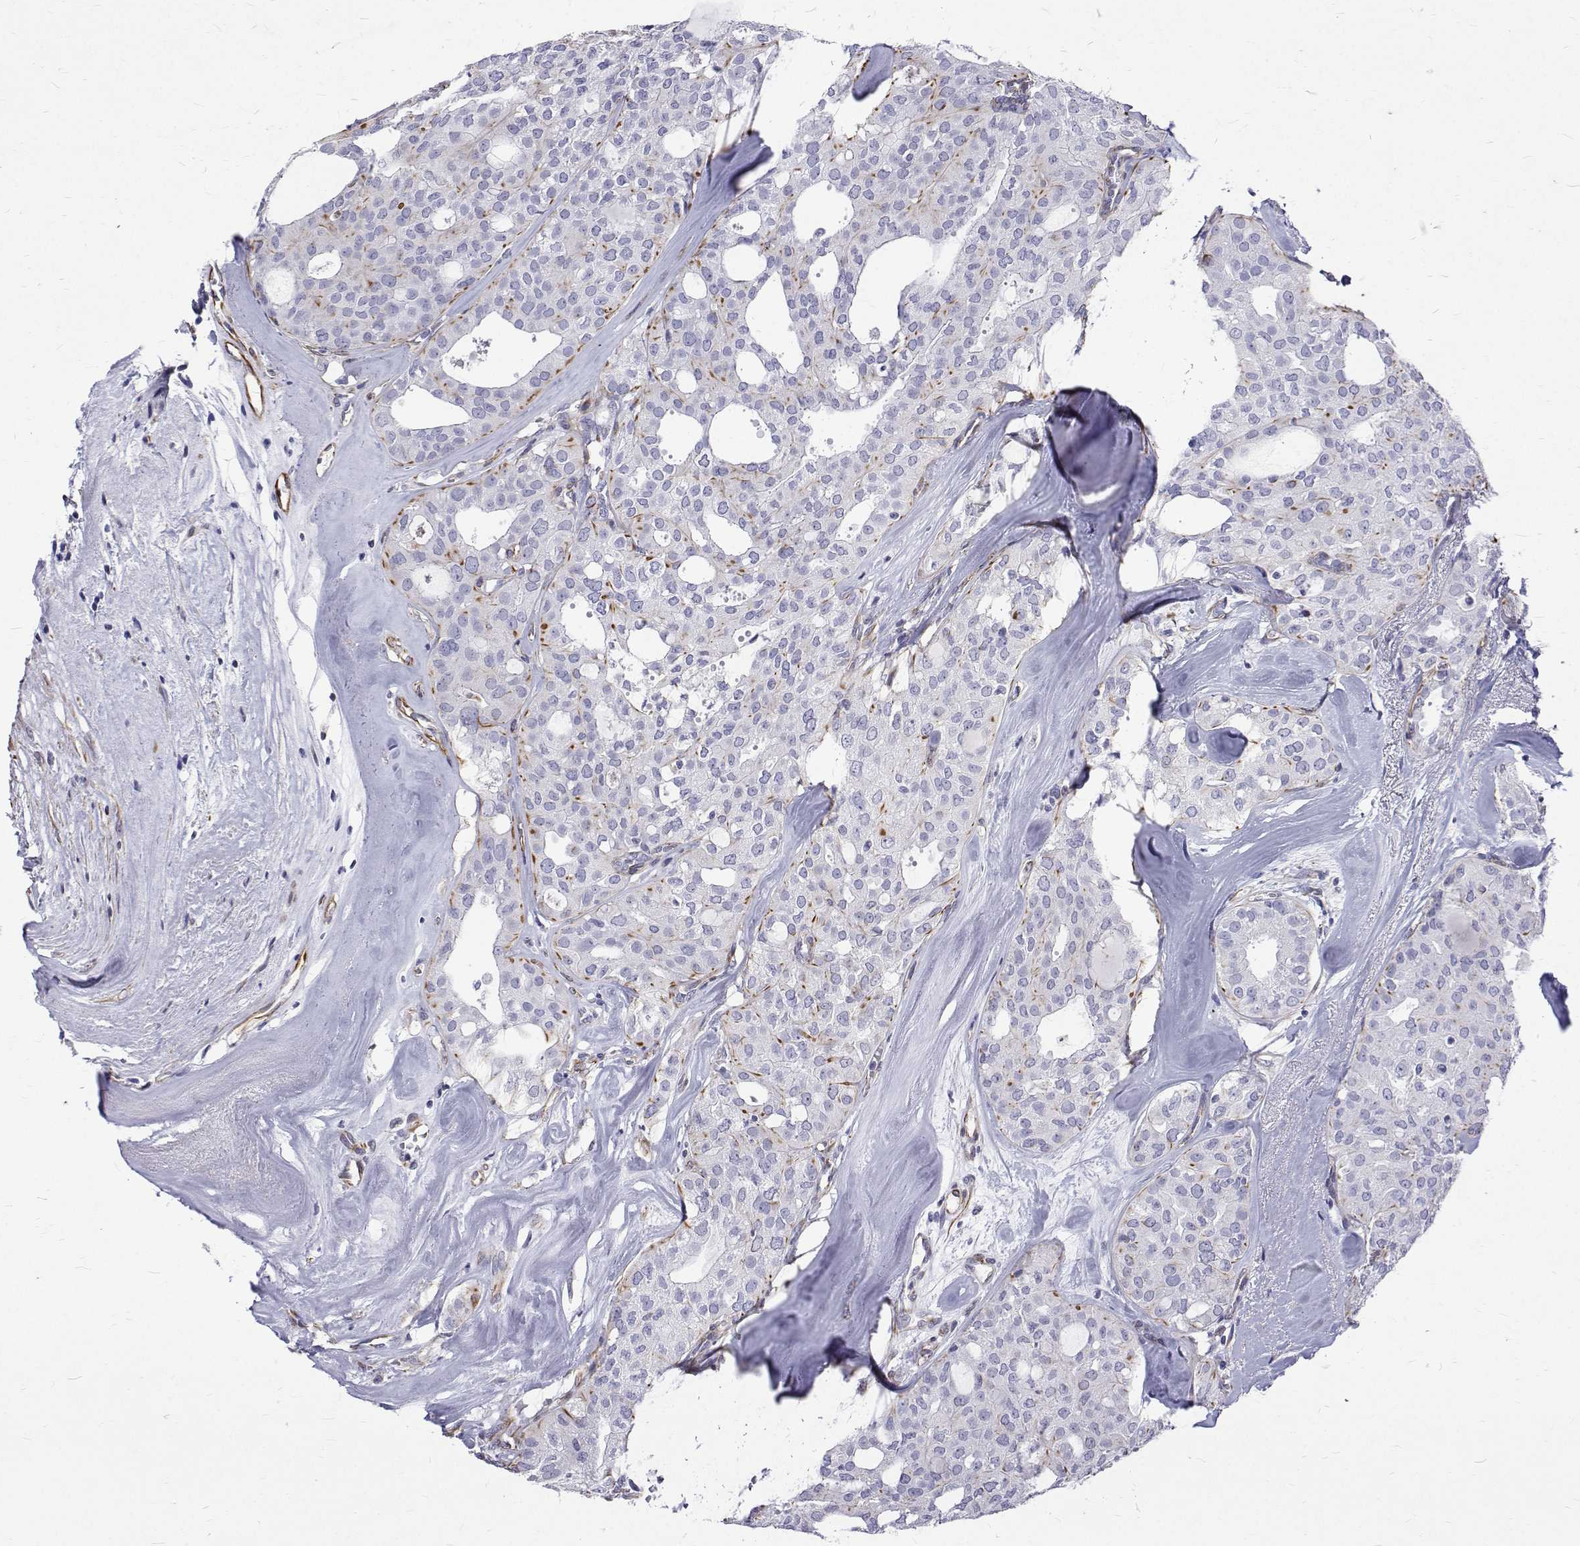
{"staining": {"intensity": "moderate", "quantity": "<25%", "location": "cytoplasmic/membranous"}, "tissue": "thyroid cancer", "cell_type": "Tumor cells", "image_type": "cancer", "snomed": [{"axis": "morphology", "description": "Follicular adenoma carcinoma, NOS"}, {"axis": "topography", "description": "Thyroid gland"}], "caption": "A micrograph of follicular adenoma carcinoma (thyroid) stained for a protein displays moderate cytoplasmic/membranous brown staining in tumor cells. The staining is performed using DAB (3,3'-diaminobenzidine) brown chromogen to label protein expression. The nuclei are counter-stained blue using hematoxylin.", "gene": "OPRPN", "patient": {"sex": "male", "age": 75}}